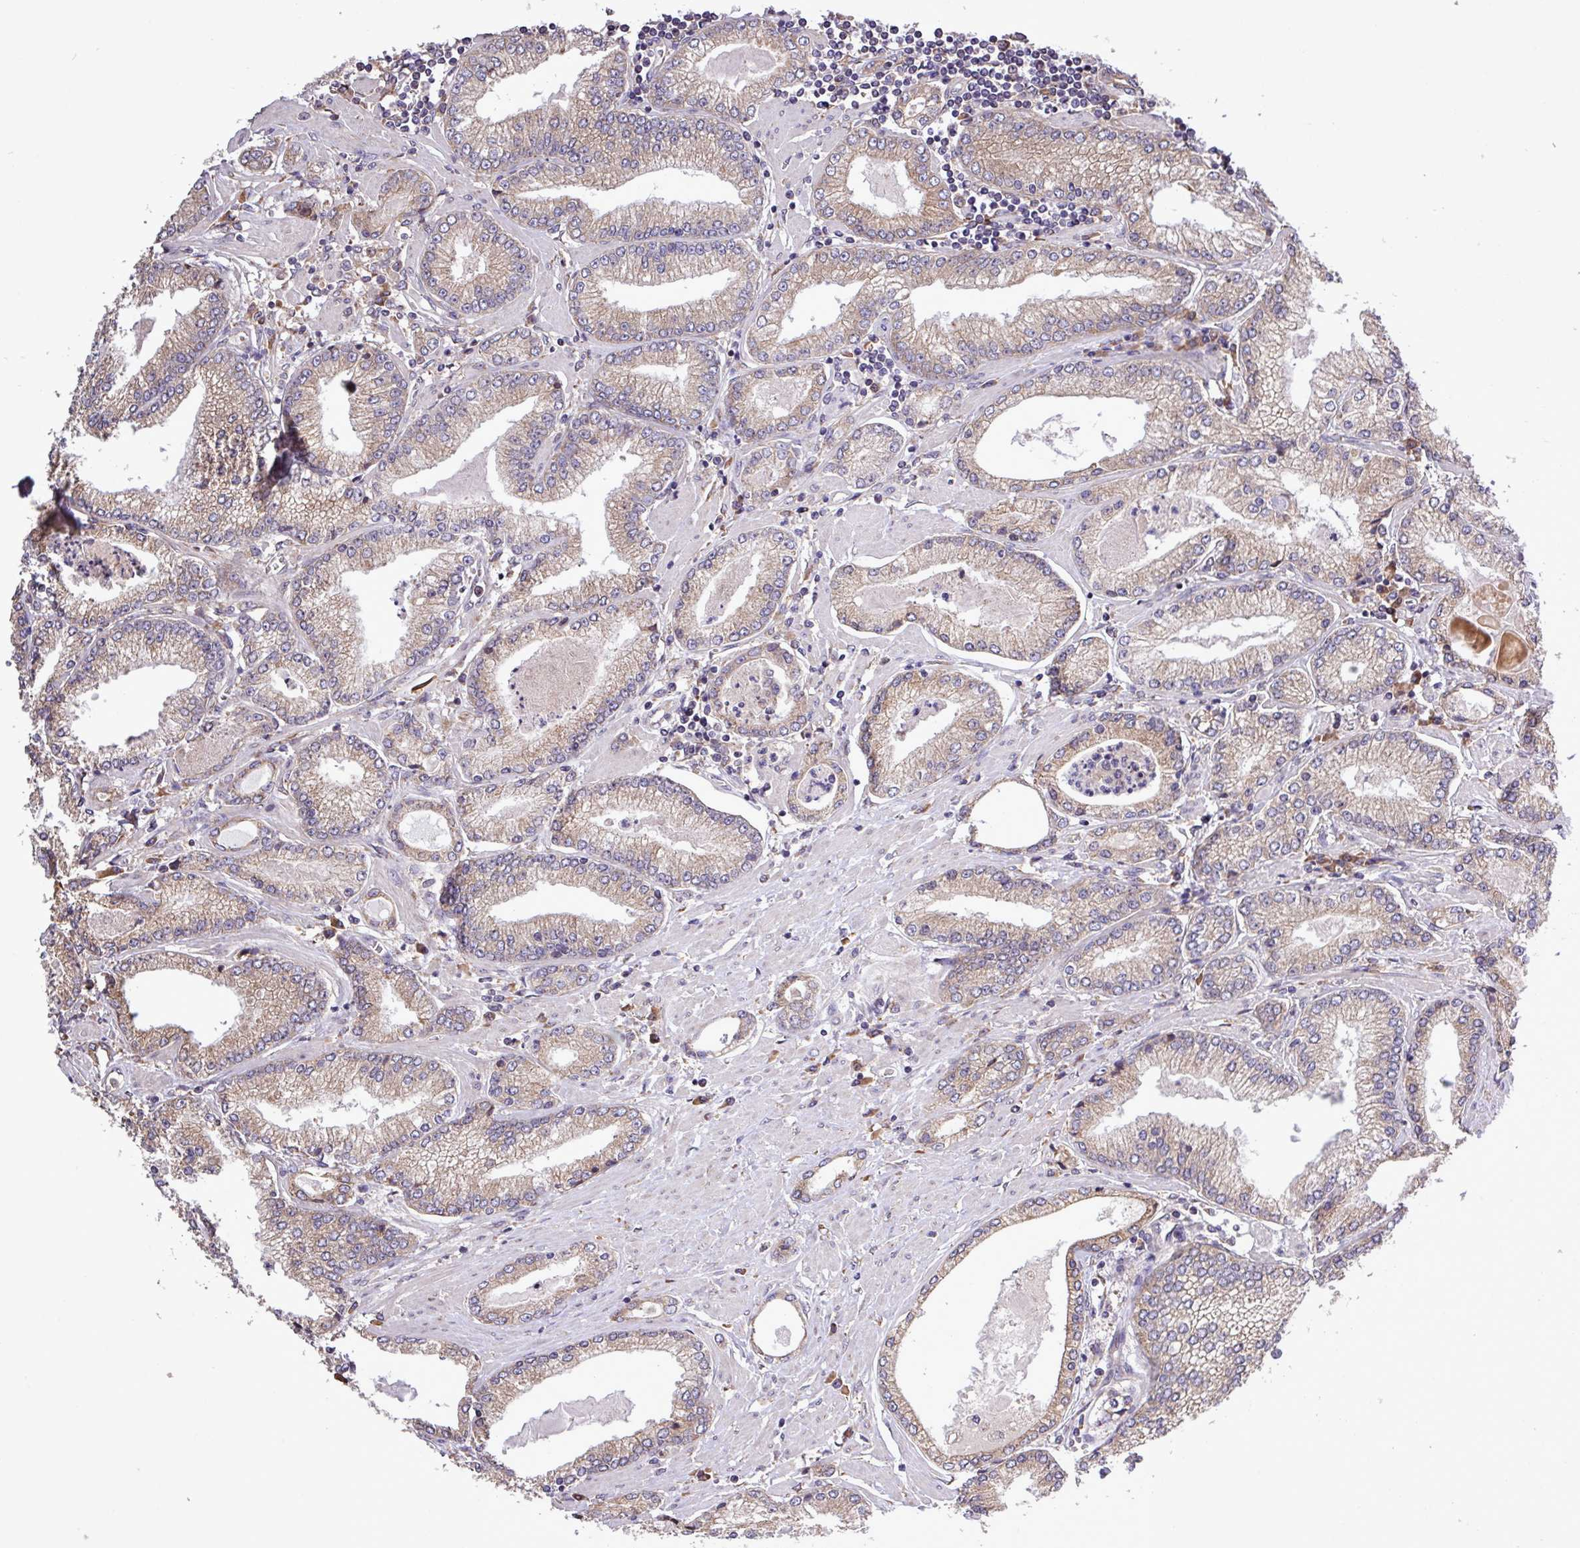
{"staining": {"intensity": "weak", "quantity": "25%-75%", "location": "cytoplasmic/membranous"}, "tissue": "prostate cancer", "cell_type": "Tumor cells", "image_type": "cancer", "snomed": [{"axis": "morphology", "description": "Adenocarcinoma, High grade"}, {"axis": "topography", "description": "Prostate"}], "caption": "DAB (3,3'-diaminobenzidine) immunohistochemical staining of human adenocarcinoma (high-grade) (prostate) exhibits weak cytoplasmic/membranous protein staining in approximately 25%-75% of tumor cells.", "gene": "MEGF6", "patient": {"sex": "male", "age": 66}}